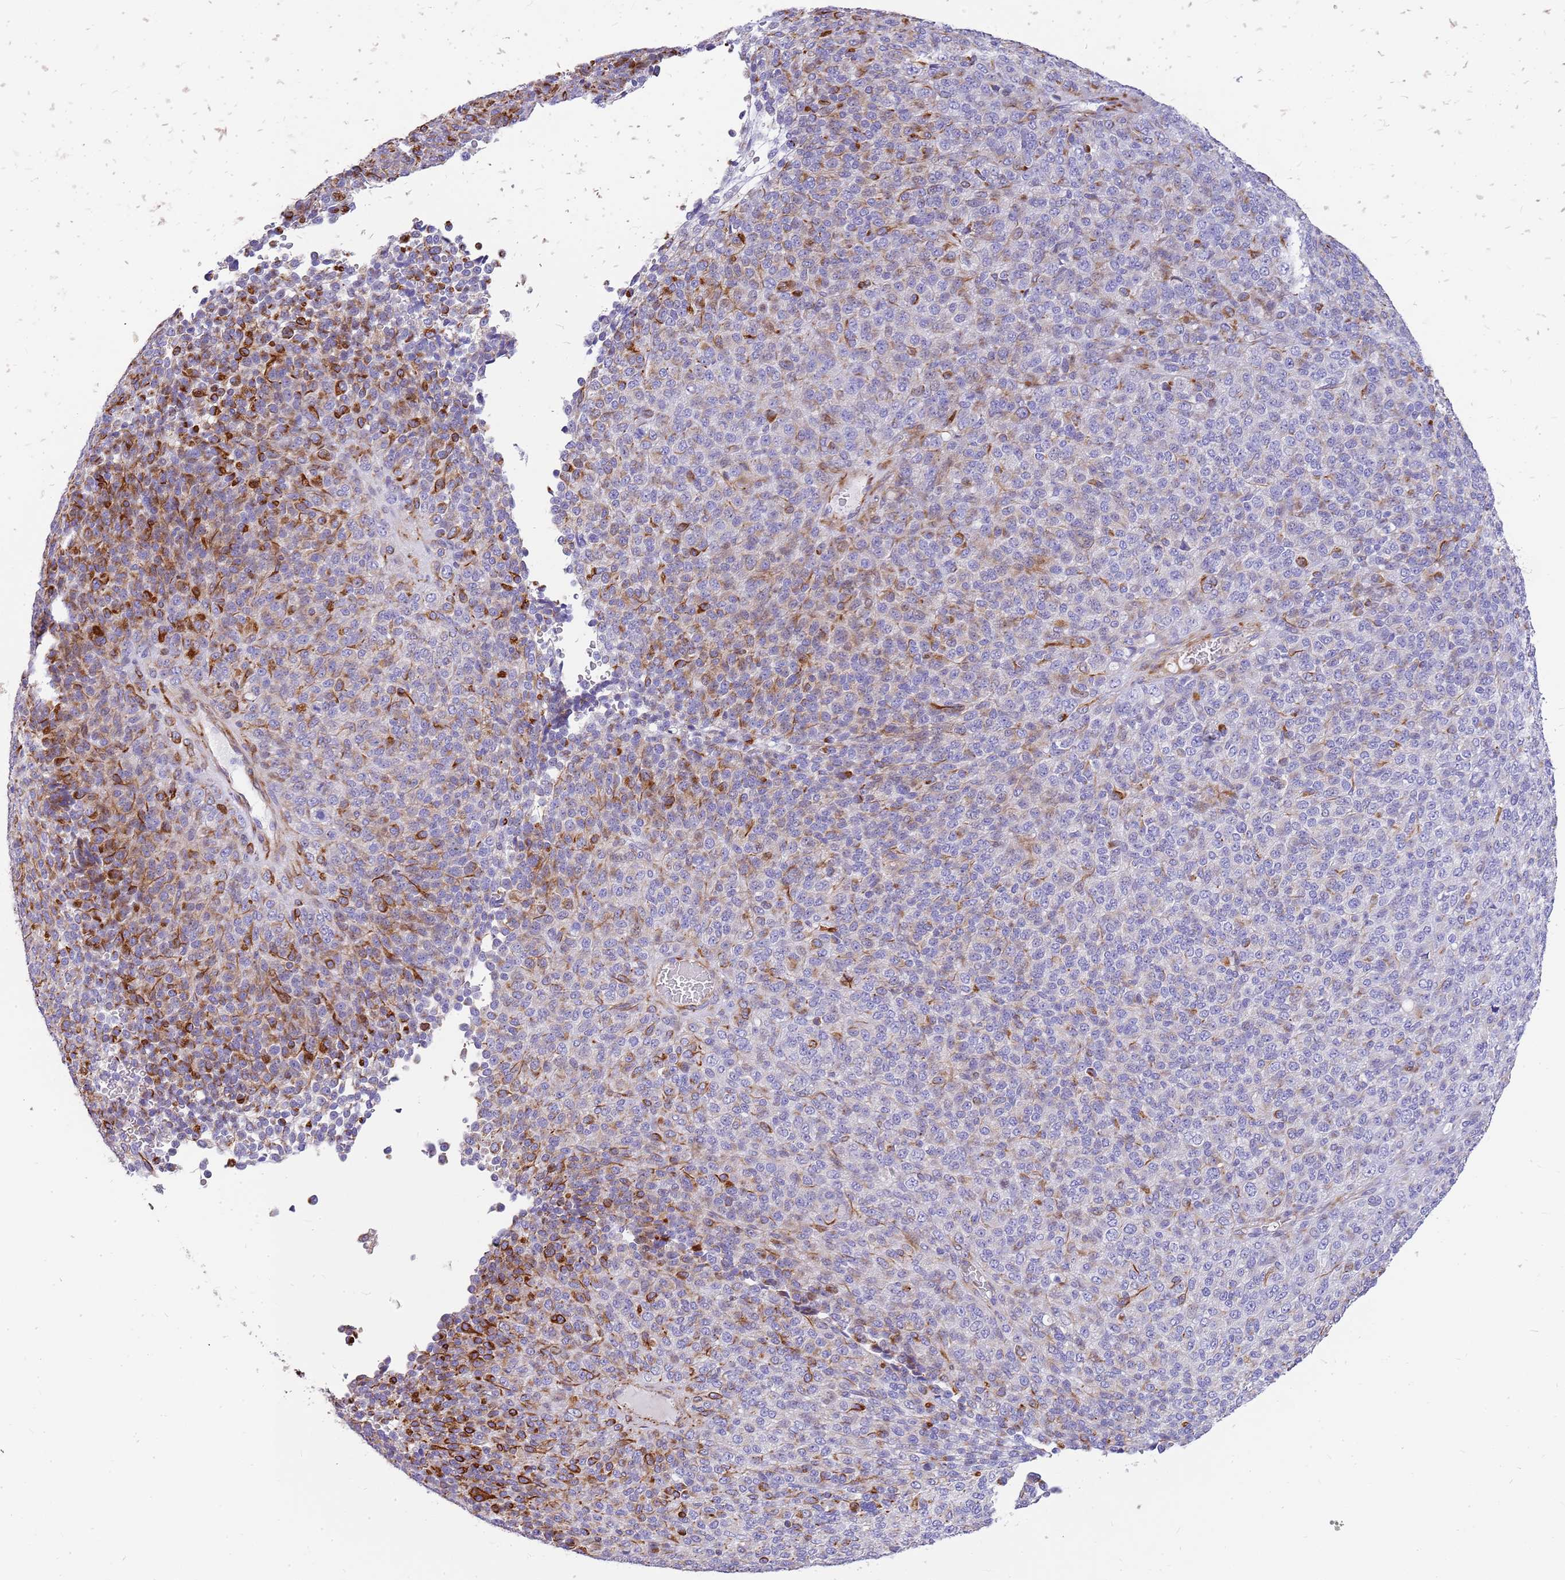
{"staining": {"intensity": "strong", "quantity": "<25%", "location": "cytoplasmic/membranous"}, "tissue": "melanoma", "cell_type": "Tumor cells", "image_type": "cancer", "snomed": [{"axis": "morphology", "description": "Malignant melanoma, Metastatic site"}, {"axis": "topography", "description": "Brain"}], "caption": "About <25% of tumor cells in melanoma reveal strong cytoplasmic/membranous protein staining as visualized by brown immunohistochemical staining.", "gene": "ZDHHC1", "patient": {"sex": "female", "age": 56}}